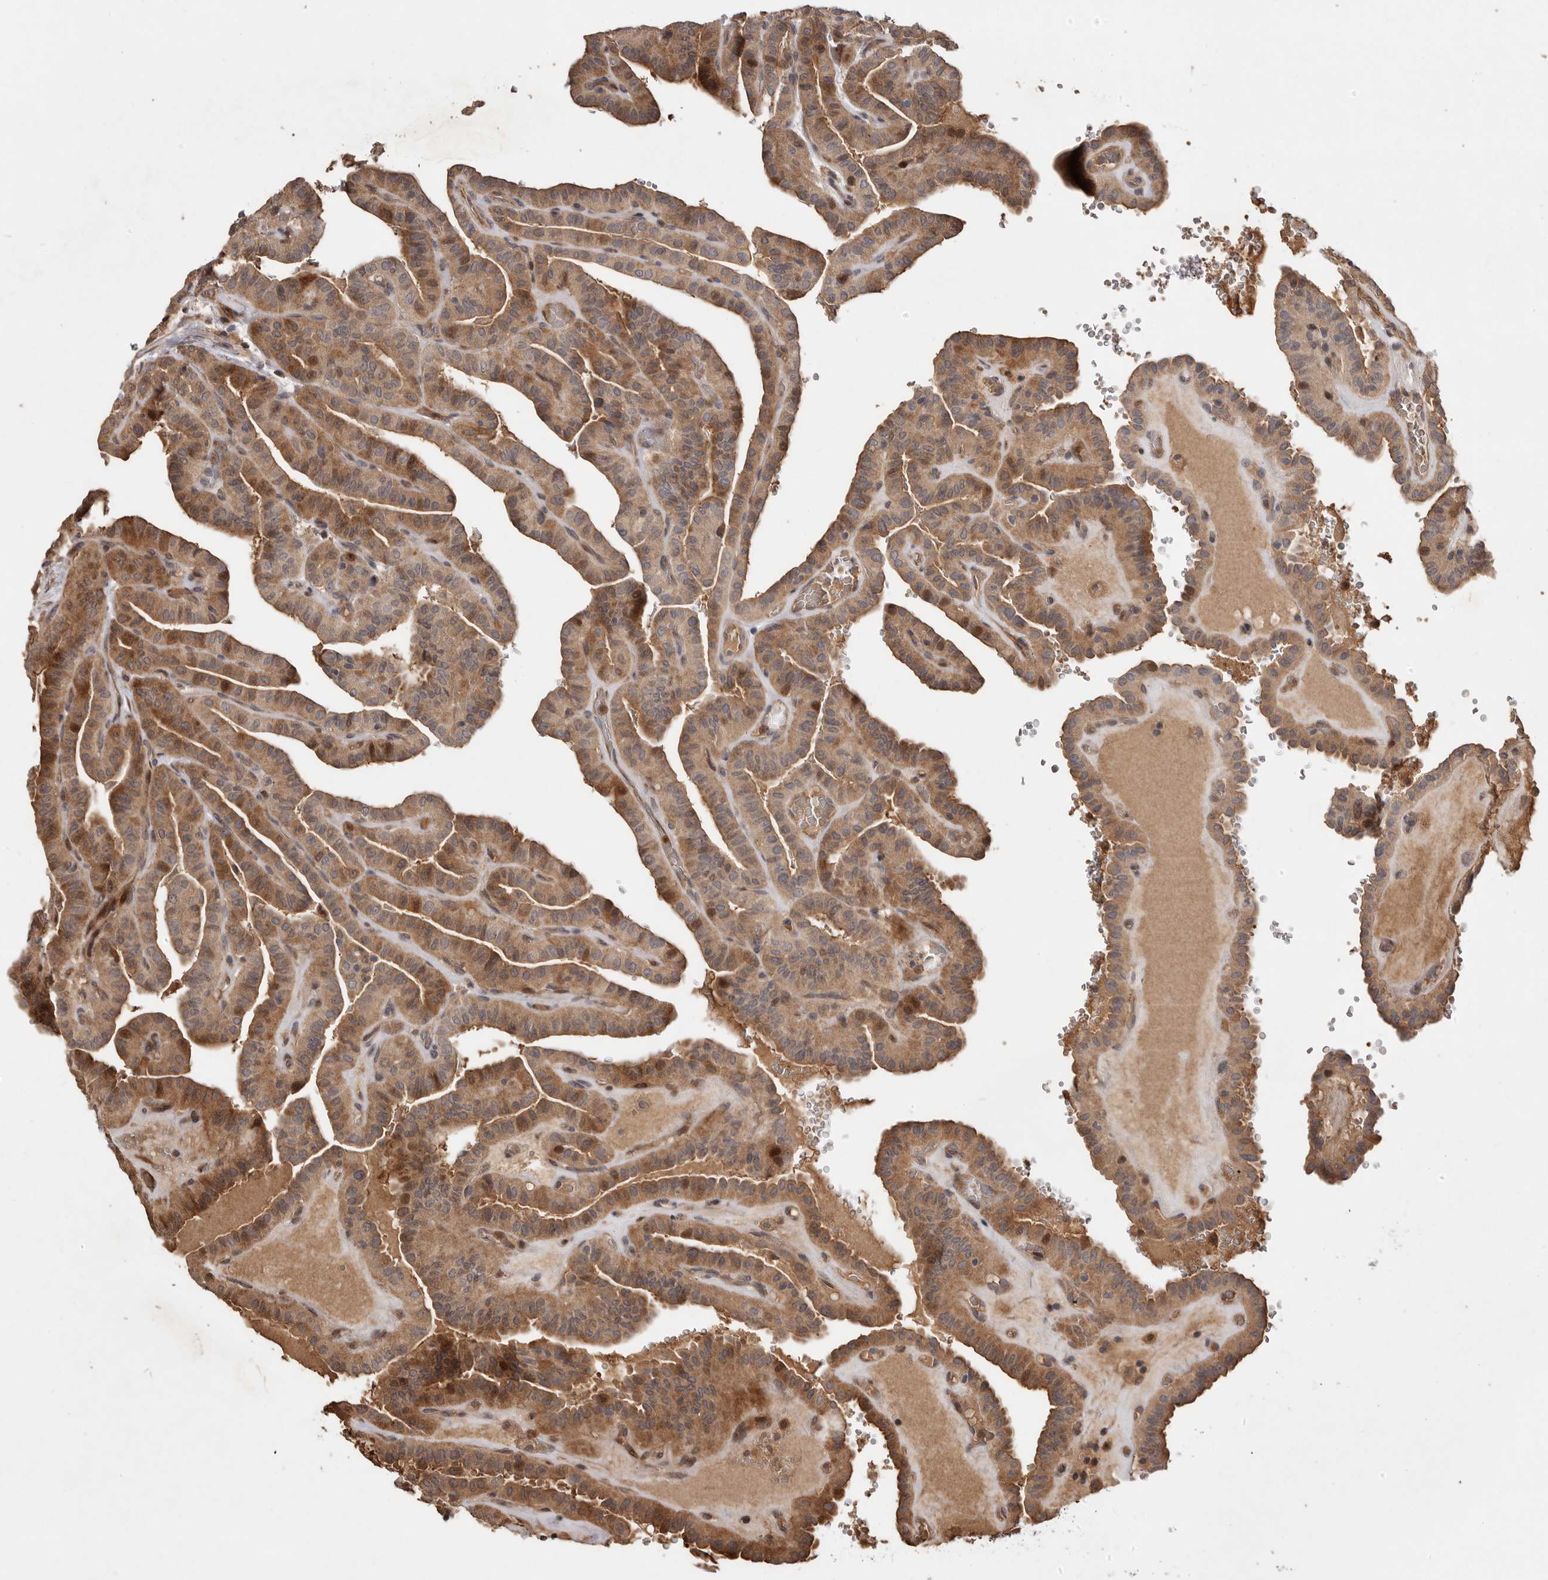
{"staining": {"intensity": "moderate", "quantity": ">75%", "location": "cytoplasmic/membranous"}, "tissue": "thyroid cancer", "cell_type": "Tumor cells", "image_type": "cancer", "snomed": [{"axis": "morphology", "description": "Papillary adenocarcinoma, NOS"}, {"axis": "topography", "description": "Thyroid gland"}], "caption": "This is a photomicrograph of immunohistochemistry staining of thyroid cancer (papillary adenocarcinoma), which shows moderate staining in the cytoplasmic/membranous of tumor cells.", "gene": "VN1R4", "patient": {"sex": "male", "age": 77}}